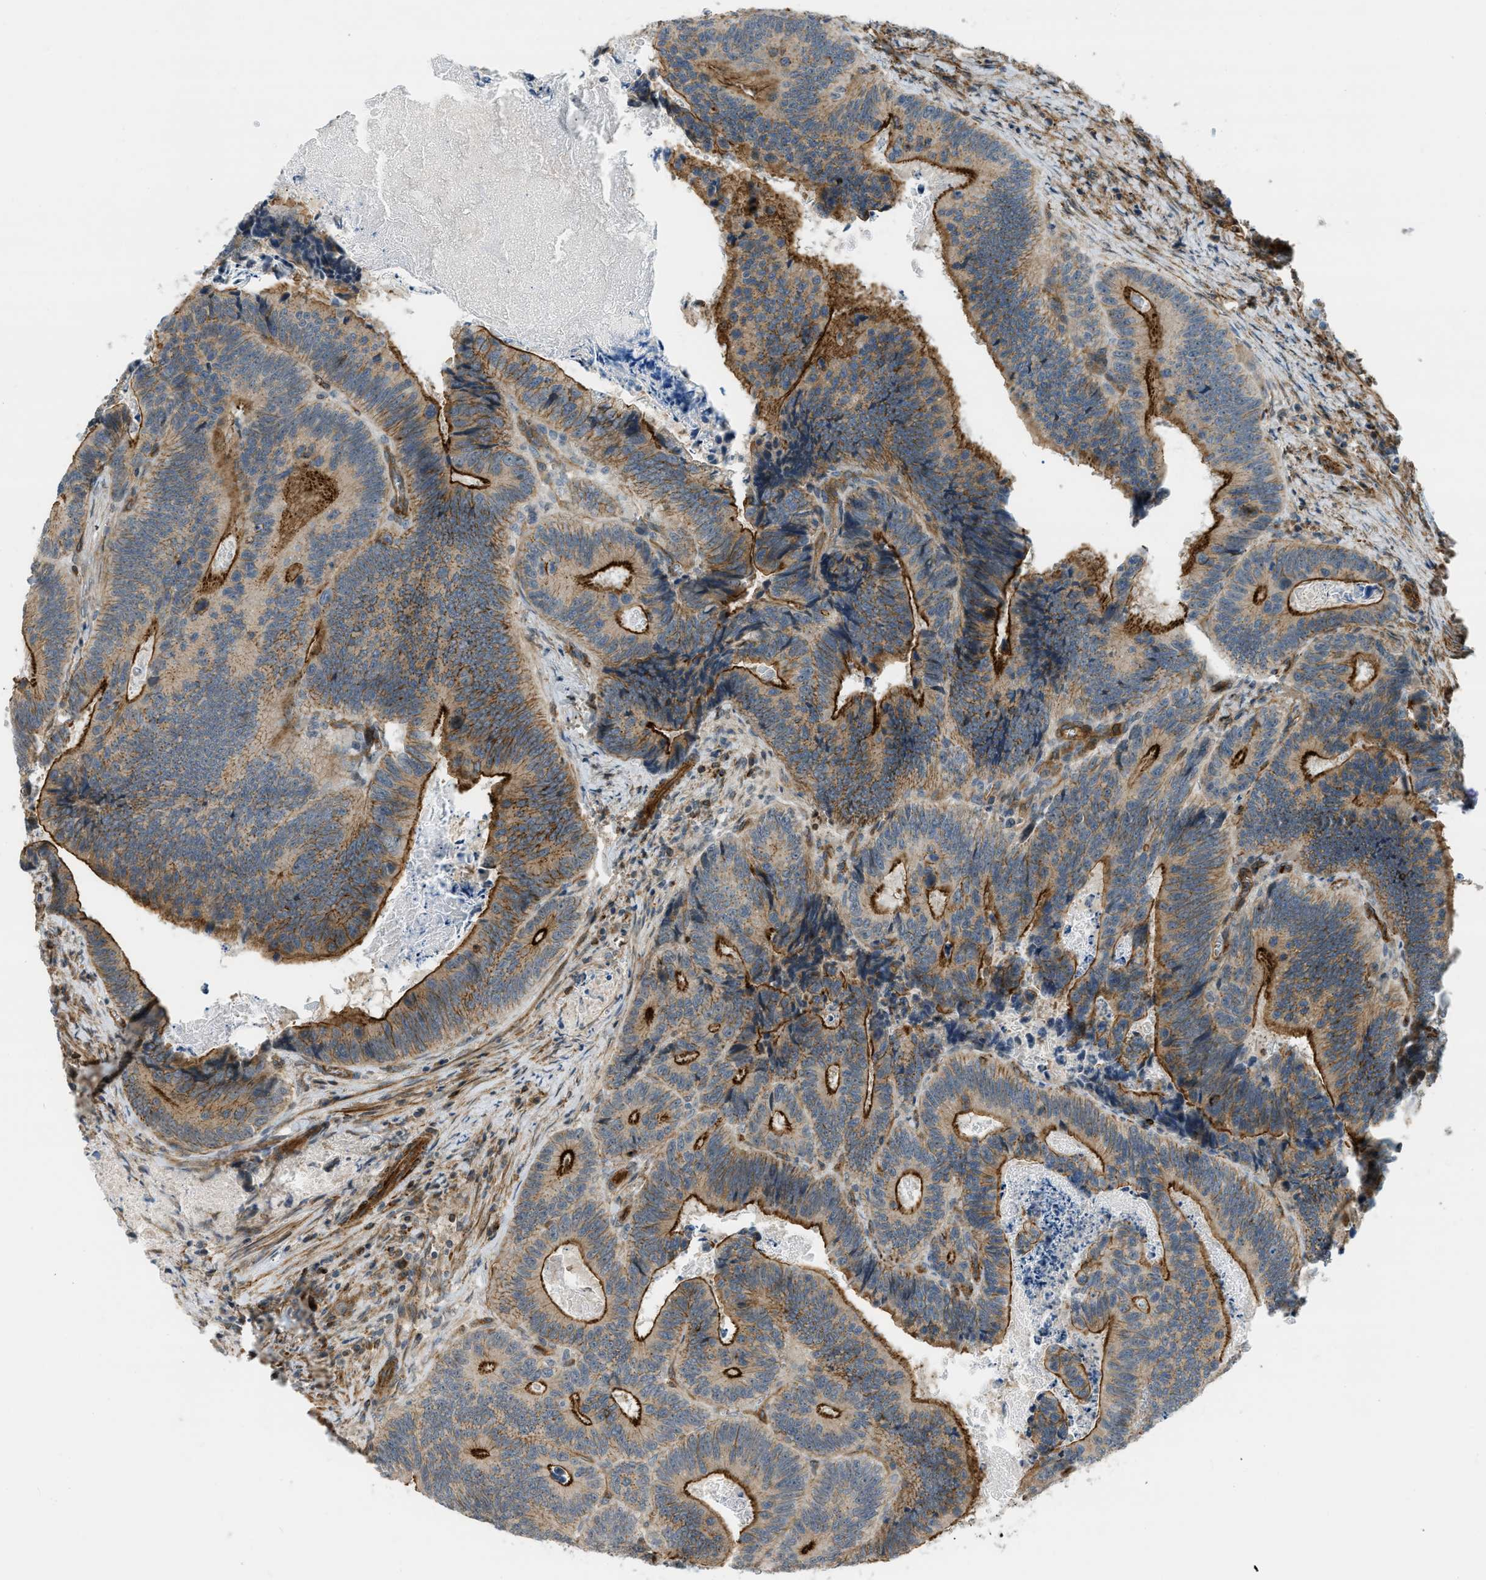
{"staining": {"intensity": "strong", "quantity": ">75%", "location": "cytoplasmic/membranous"}, "tissue": "colorectal cancer", "cell_type": "Tumor cells", "image_type": "cancer", "snomed": [{"axis": "morphology", "description": "Inflammation, NOS"}, {"axis": "morphology", "description": "Adenocarcinoma, NOS"}, {"axis": "topography", "description": "Colon"}], "caption": "Strong cytoplasmic/membranous protein positivity is present in about >75% of tumor cells in colorectal adenocarcinoma.", "gene": "KIAA1671", "patient": {"sex": "male", "age": 72}}